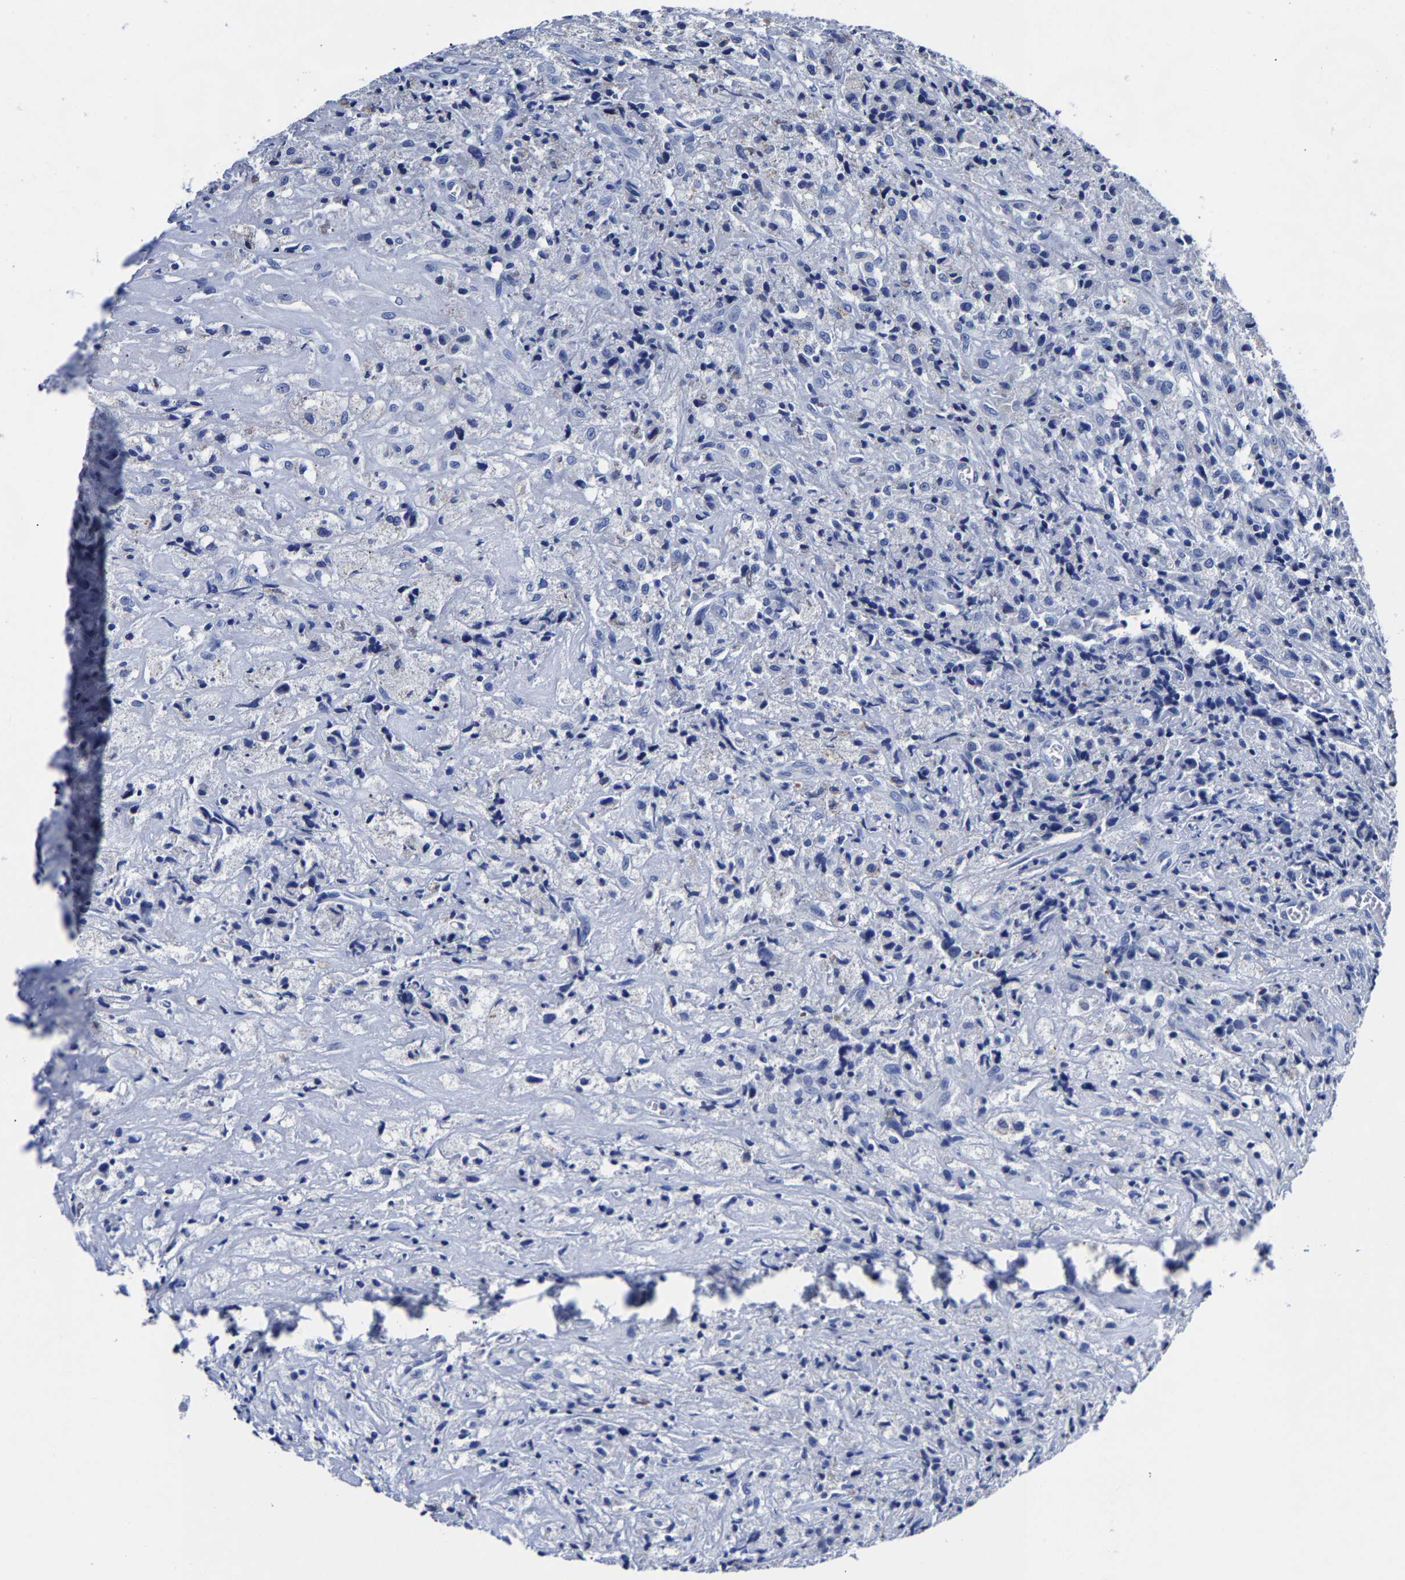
{"staining": {"intensity": "negative", "quantity": "none", "location": "none"}, "tissue": "testis cancer", "cell_type": "Tumor cells", "image_type": "cancer", "snomed": [{"axis": "morphology", "description": "Carcinoma, Embryonal, NOS"}, {"axis": "topography", "description": "Testis"}], "caption": "Immunohistochemistry histopathology image of neoplastic tissue: testis embryonal carcinoma stained with DAB reveals no significant protein staining in tumor cells.", "gene": "CPA2", "patient": {"sex": "male", "age": 2}}